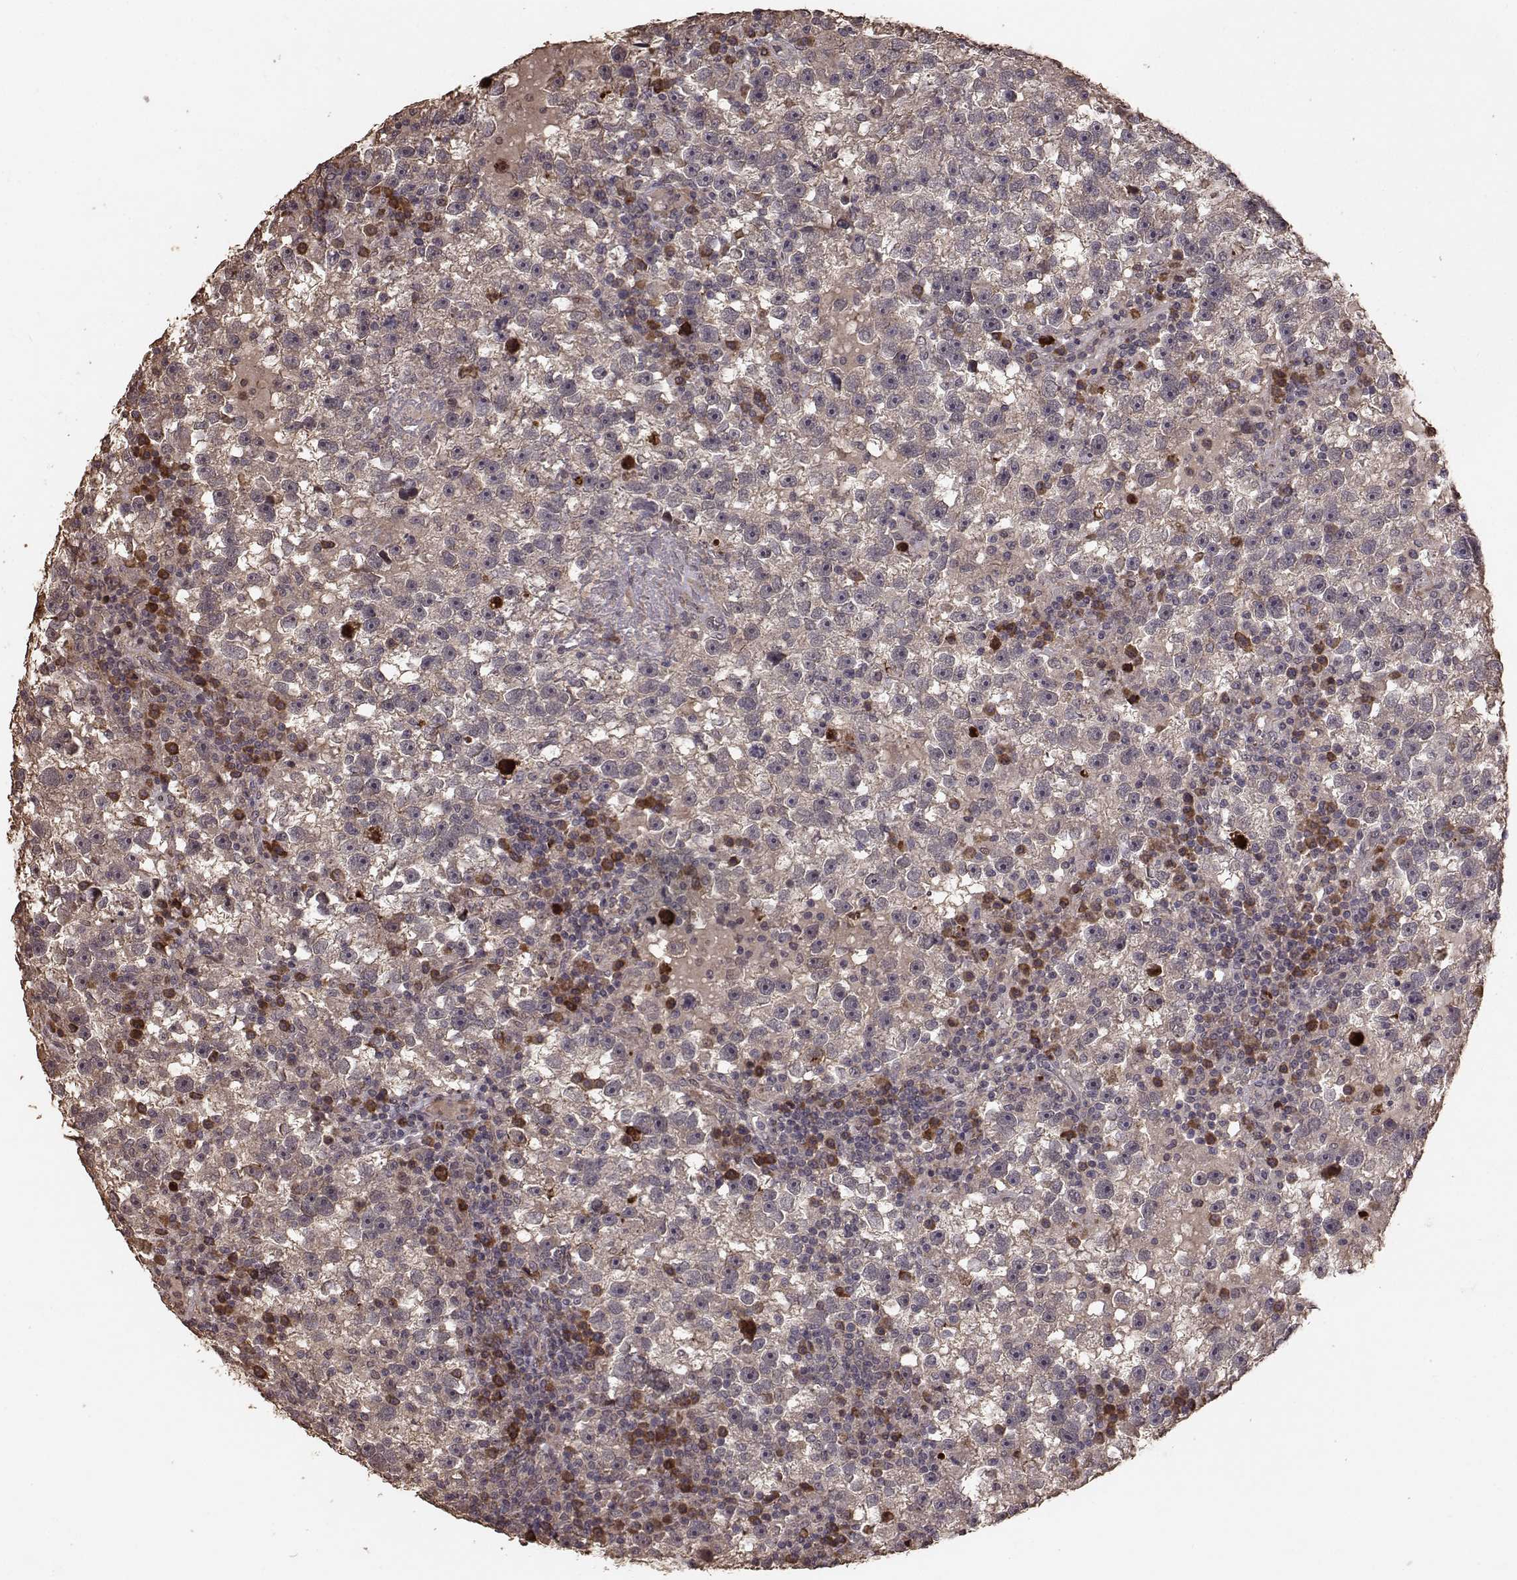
{"staining": {"intensity": "moderate", "quantity": "25%-75%", "location": "cytoplasmic/membranous"}, "tissue": "testis cancer", "cell_type": "Tumor cells", "image_type": "cancer", "snomed": [{"axis": "morphology", "description": "Seminoma, NOS"}, {"axis": "topography", "description": "Testis"}], "caption": "A brown stain shows moderate cytoplasmic/membranous positivity of a protein in testis seminoma tumor cells.", "gene": "USP15", "patient": {"sex": "male", "age": 47}}